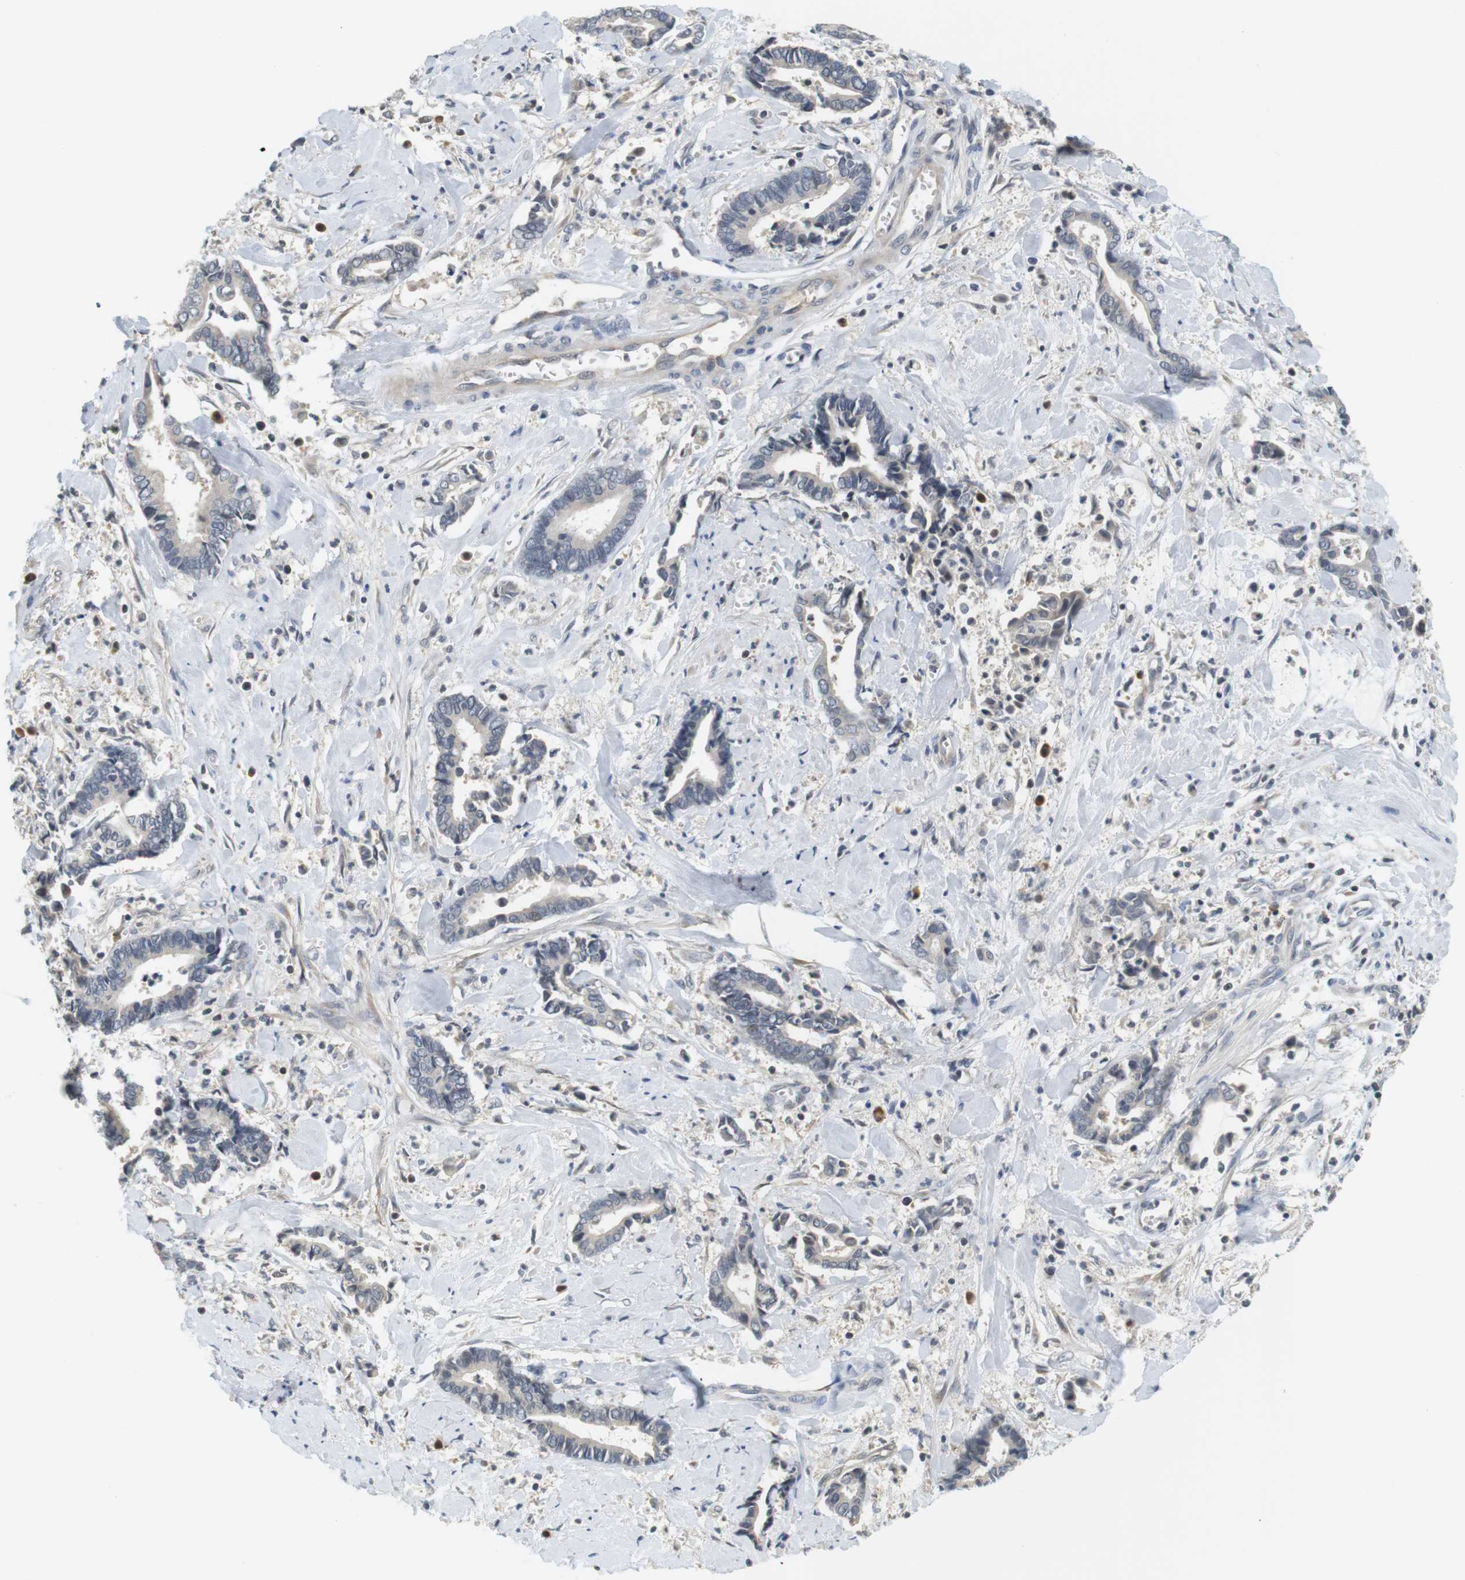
{"staining": {"intensity": "negative", "quantity": "none", "location": "none"}, "tissue": "cervical cancer", "cell_type": "Tumor cells", "image_type": "cancer", "snomed": [{"axis": "morphology", "description": "Adenocarcinoma, NOS"}, {"axis": "topography", "description": "Cervix"}], "caption": "Tumor cells show no significant positivity in cervical adenocarcinoma. The staining was performed using DAB (3,3'-diaminobenzidine) to visualize the protein expression in brown, while the nuclei were stained in blue with hematoxylin (Magnification: 20x).", "gene": "WNT7A", "patient": {"sex": "female", "age": 44}}